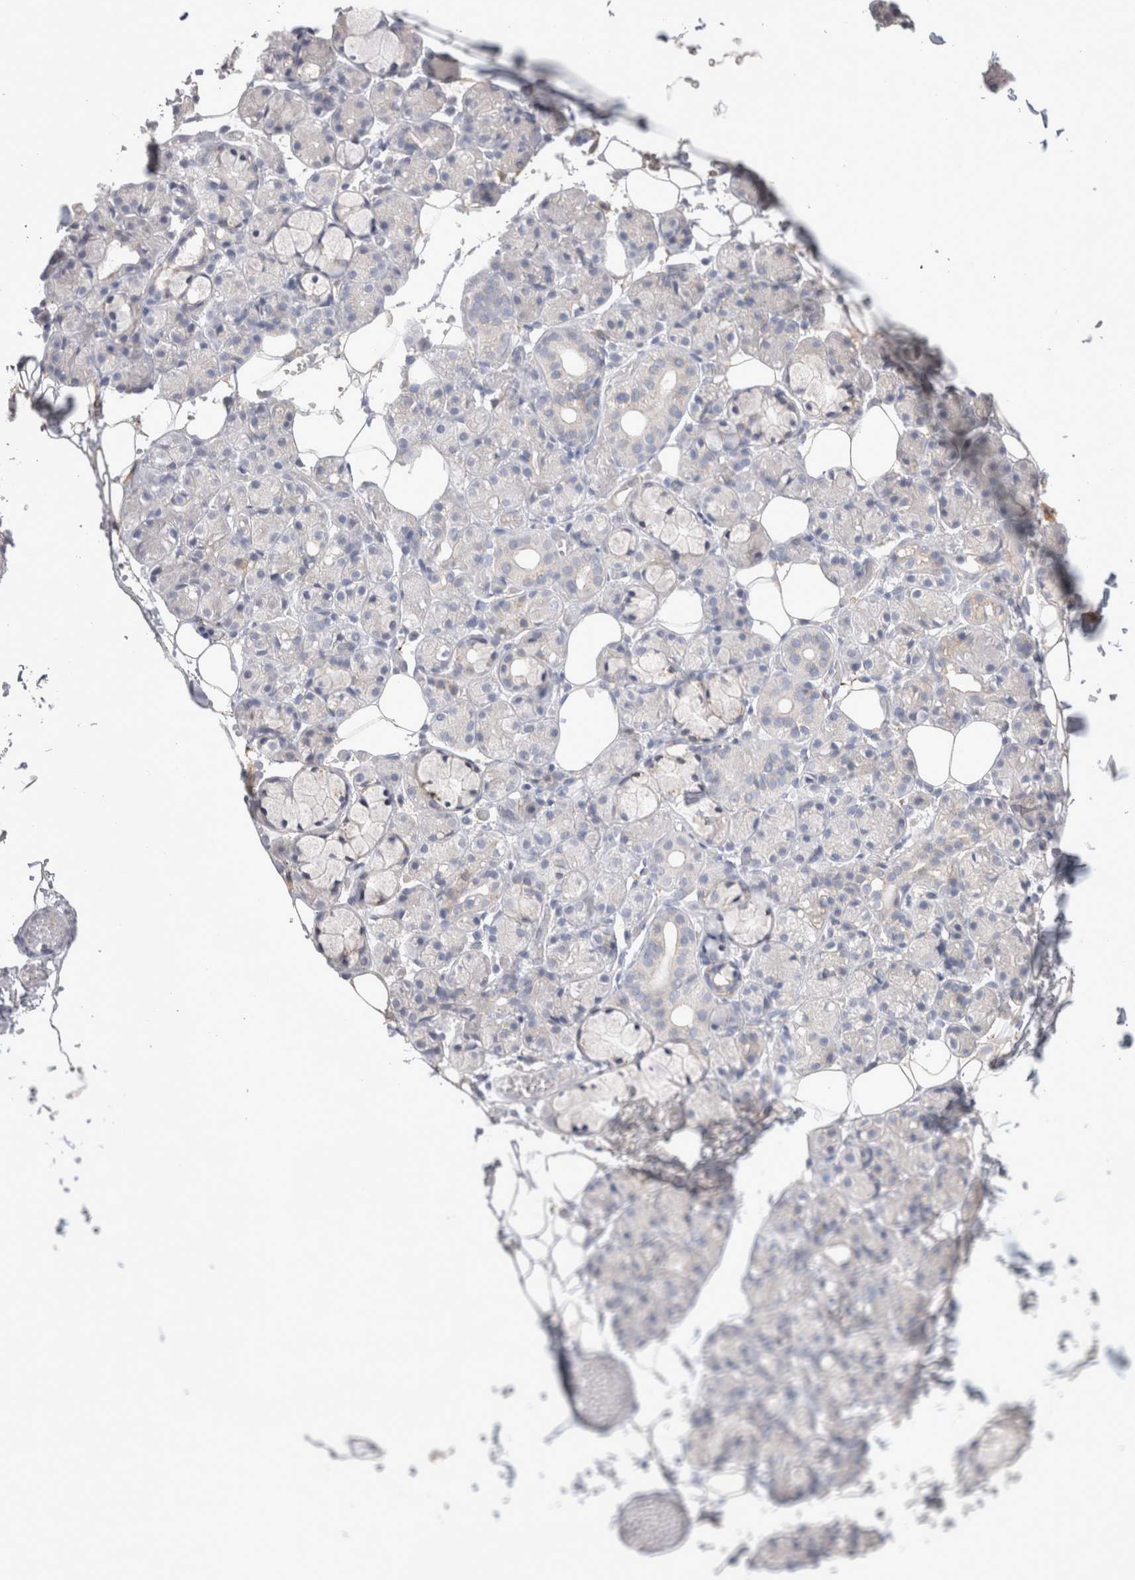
{"staining": {"intensity": "negative", "quantity": "none", "location": "none"}, "tissue": "salivary gland", "cell_type": "Glandular cells", "image_type": "normal", "snomed": [{"axis": "morphology", "description": "Normal tissue, NOS"}, {"axis": "topography", "description": "Salivary gland"}], "caption": "Photomicrograph shows no protein expression in glandular cells of benign salivary gland. (Brightfield microscopy of DAB IHC at high magnification).", "gene": "HPGDS", "patient": {"sex": "male", "age": 63}}